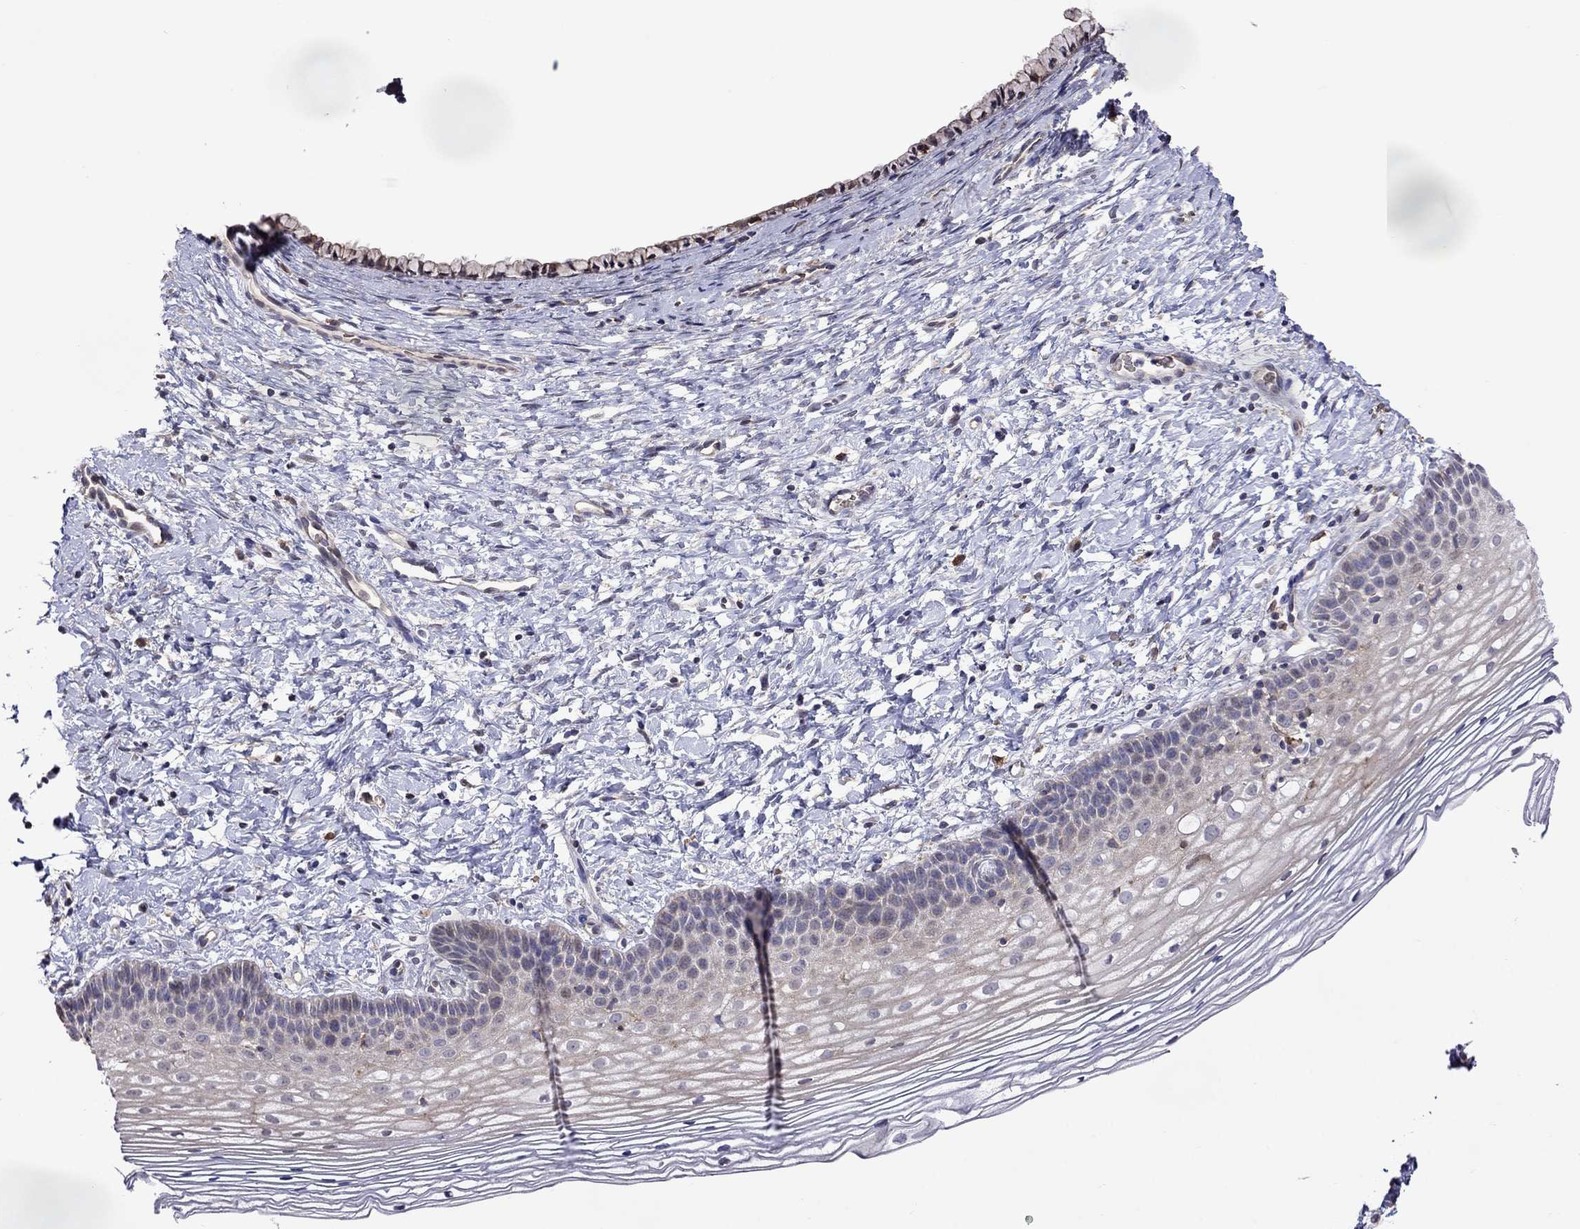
{"staining": {"intensity": "moderate", "quantity": "<25%", "location": "cytoplasmic/membranous"}, "tissue": "cervix", "cell_type": "Glandular cells", "image_type": "normal", "snomed": [{"axis": "morphology", "description": "Normal tissue, NOS"}, {"axis": "topography", "description": "Cervix"}], "caption": "Human cervix stained for a protein (brown) exhibits moderate cytoplasmic/membranous positive positivity in approximately <25% of glandular cells.", "gene": "ADAM28", "patient": {"sex": "female", "age": 39}}